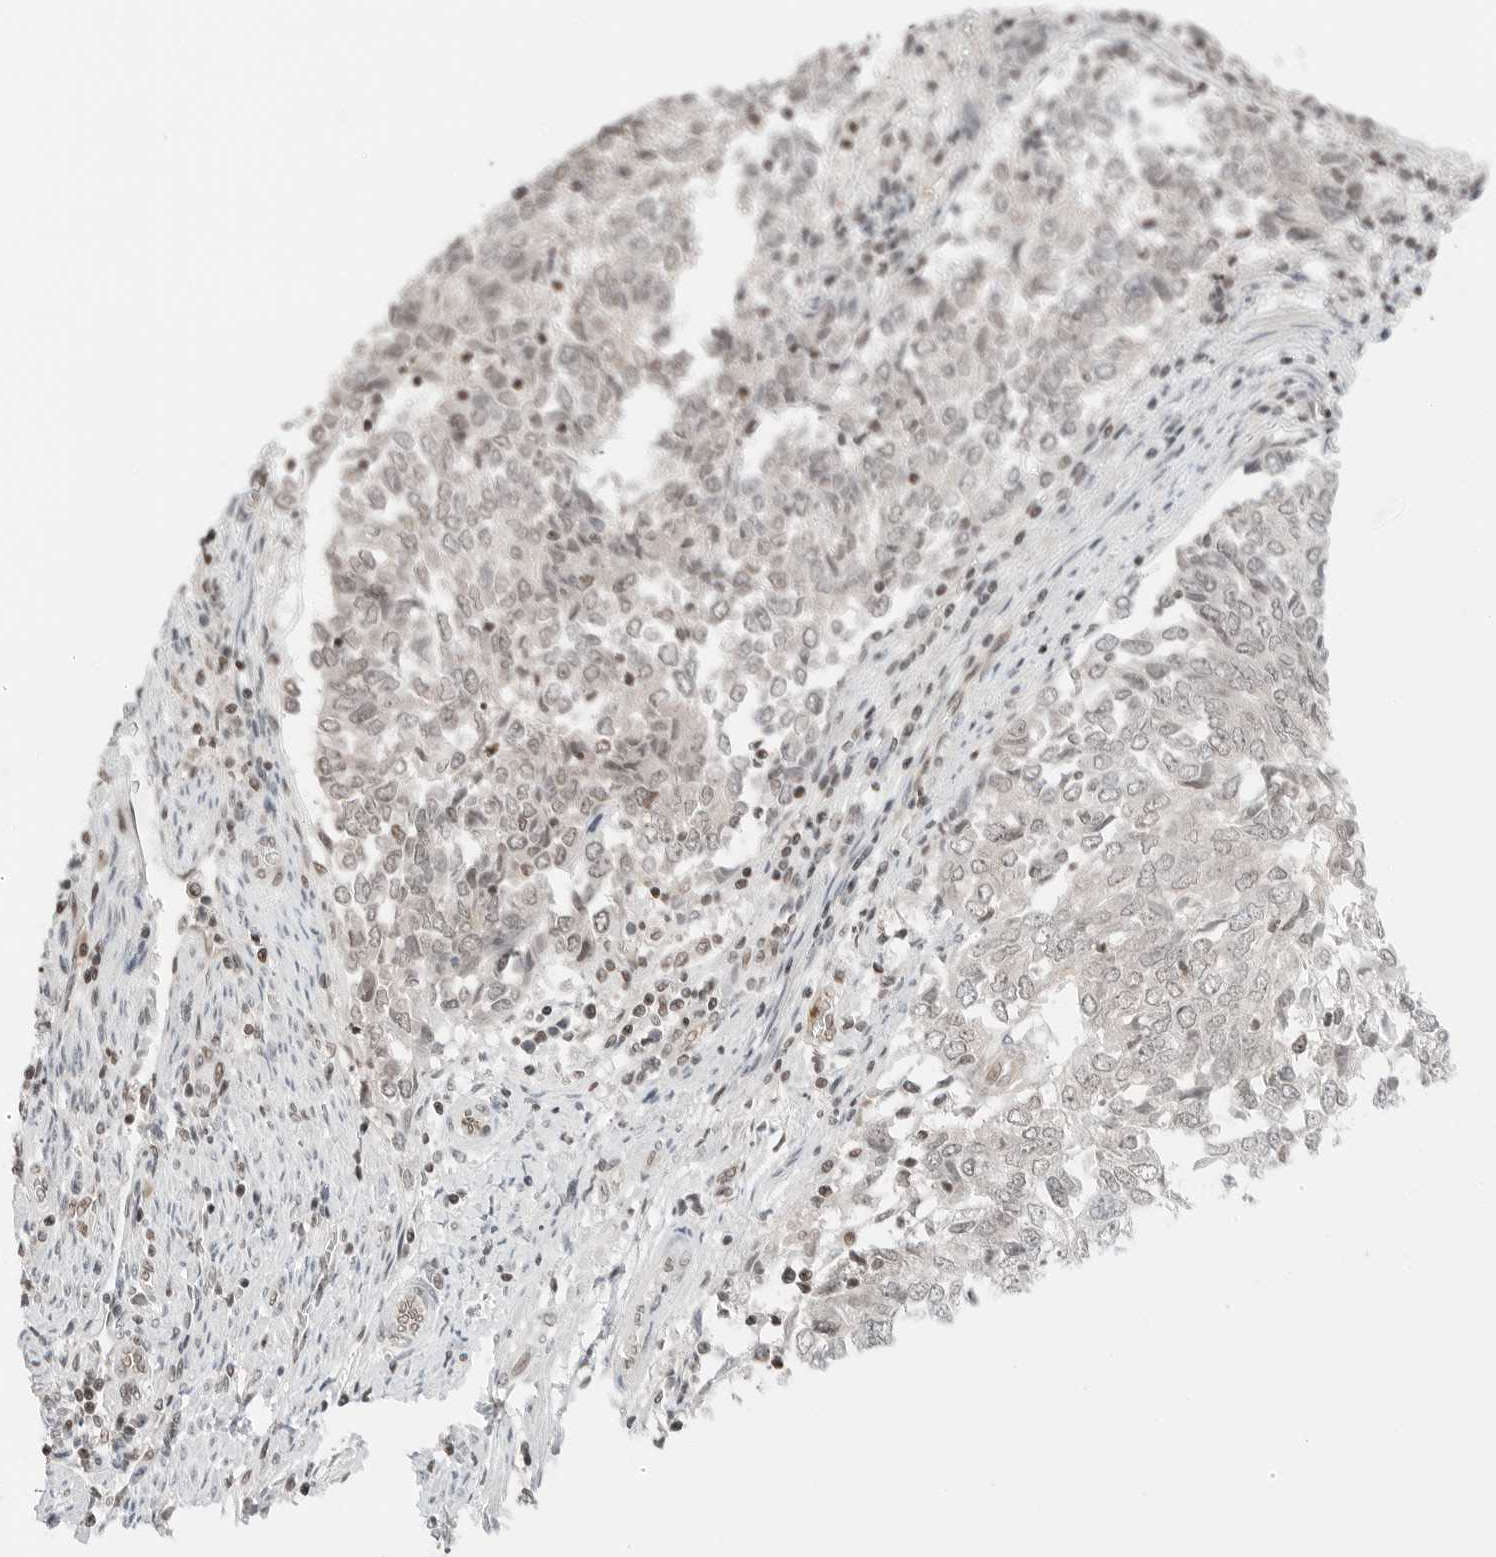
{"staining": {"intensity": "weak", "quantity": "25%-75%", "location": "nuclear"}, "tissue": "endometrial cancer", "cell_type": "Tumor cells", "image_type": "cancer", "snomed": [{"axis": "morphology", "description": "Adenocarcinoma, NOS"}, {"axis": "topography", "description": "Endometrium"}], "caption": "Human adenocarcinoma (endometrial) stained with a brown dye displays weak nuclear positive positivity in about 25%-75% of tumor cells.", "gene": "CRTC2", "patient": {"sex": "female", "age": 80}}